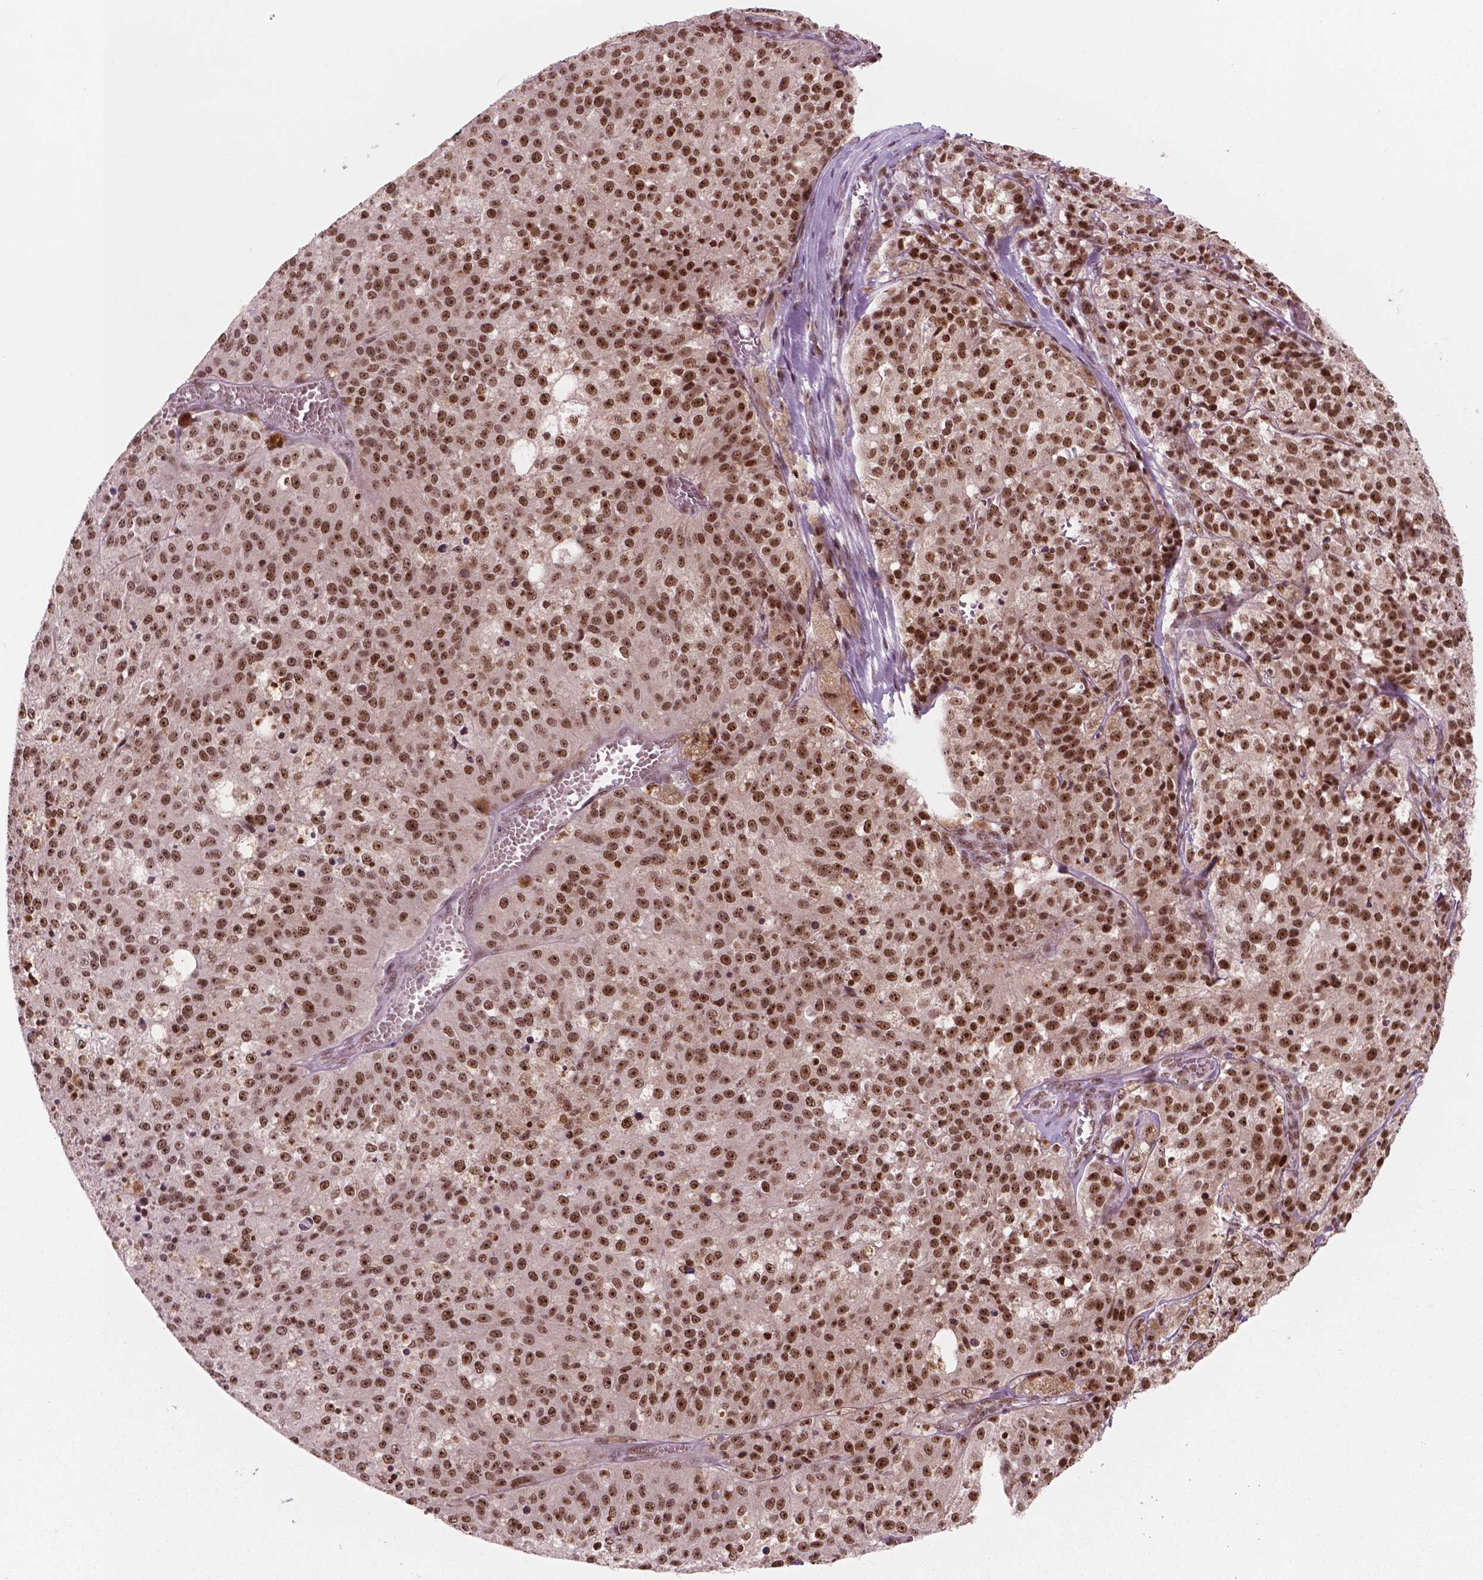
{"staining": {"intensity": "strong", "quantity": ">75%", "location": "nuclear"}, "tissue": "melanoma", "cell_type": "Tumor cells", "image_type": "cancer", "snomed": [{"axis": "morphology", "description": "Malignant melanoma, Metastatic site"}, {"axis": "topography", "description": "Lymph node"}], "caption": "Brown immunohistochemical staining in malignant melanoma (metastatic site) displays strong nuclear positivity in about >75% of tumor cells. (IHC, brightfield microscopy, high magnification).", "gene": "POLR2E", "patient": {"sex": "female", "age": 64}}